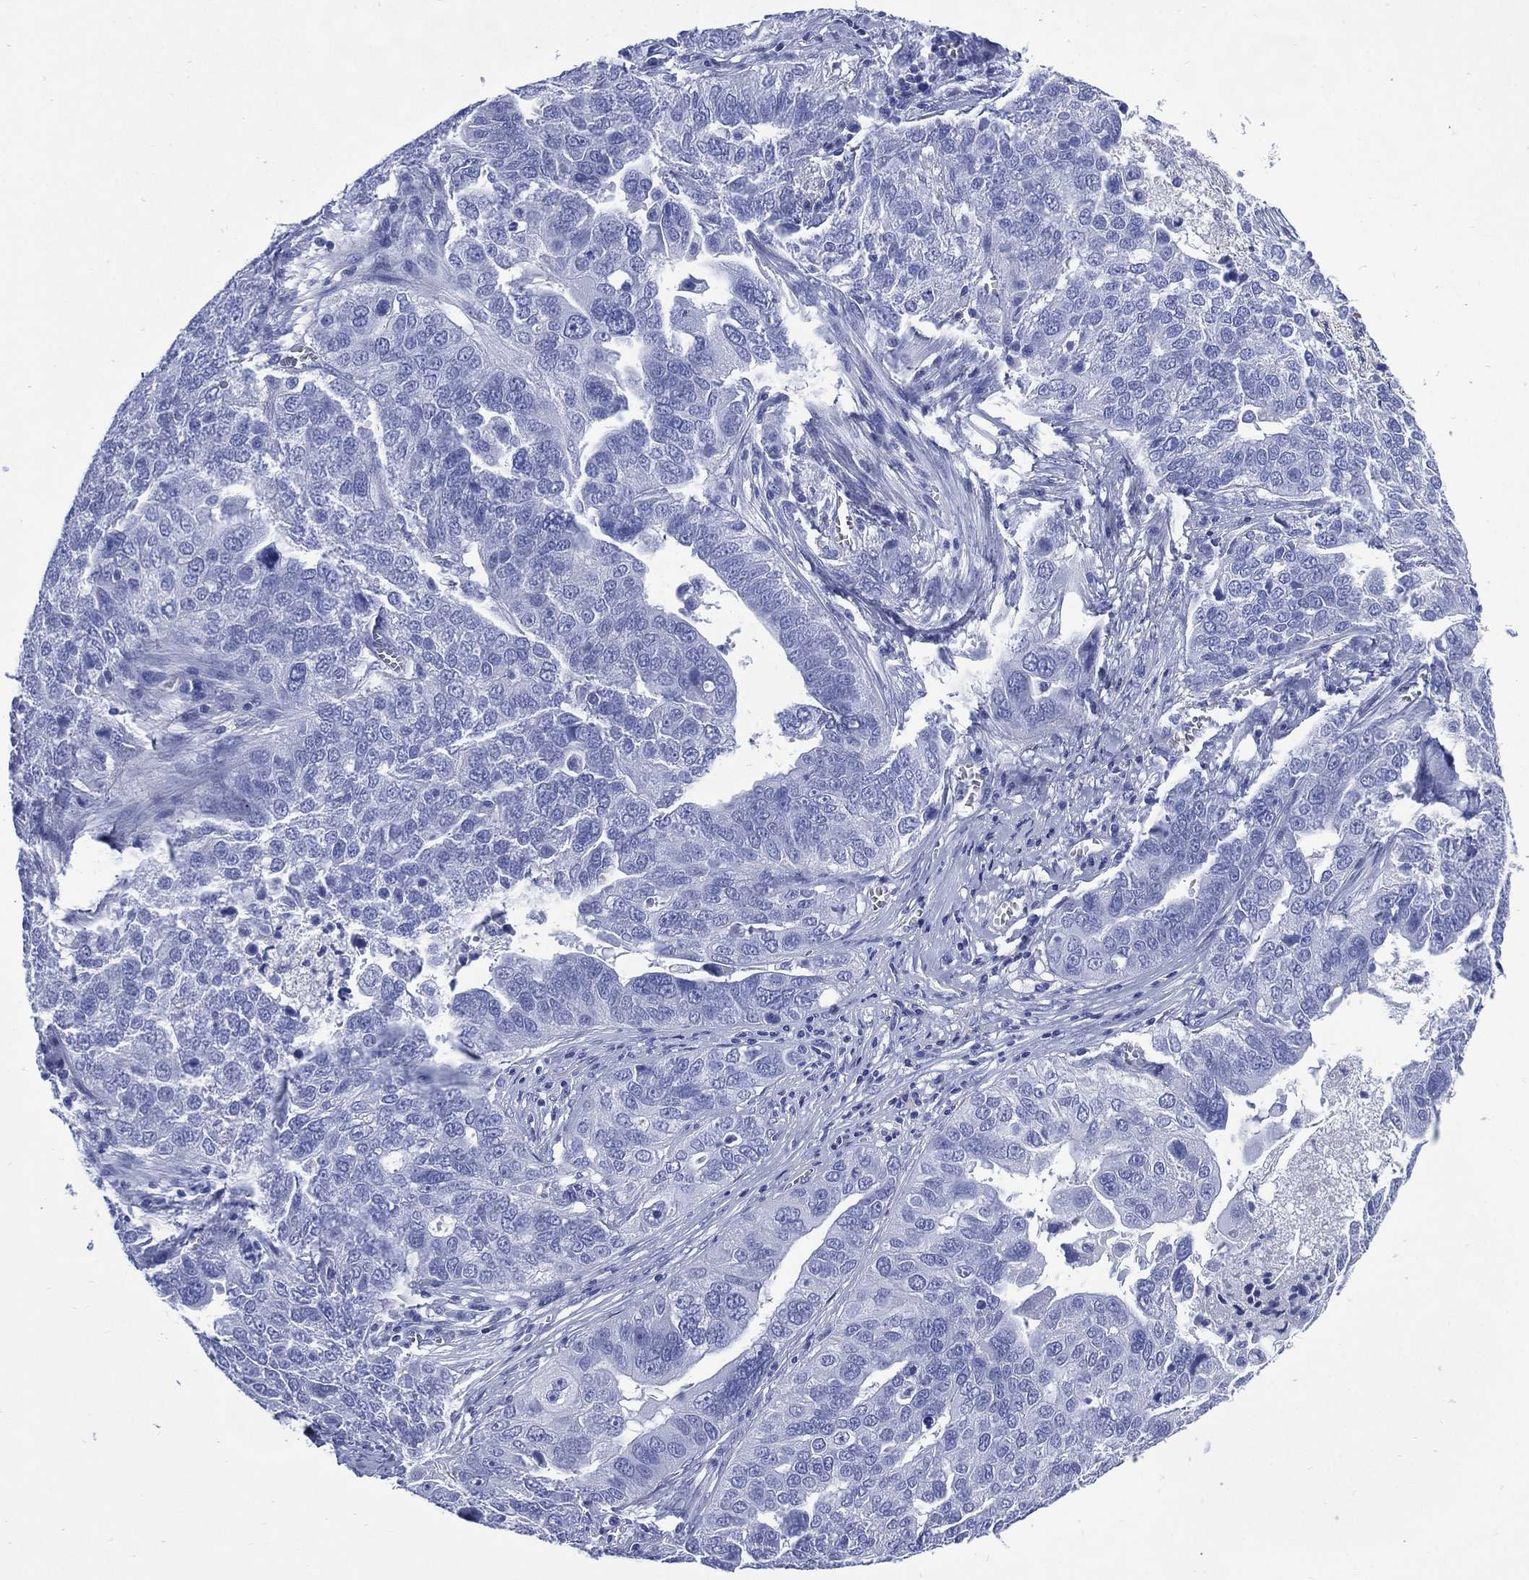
{"staining": {"intensity": "negative", "quantity": "none", "location": "none"}, "tissue": "ovarian cancer", "cell_type": "Tumor cells", "image_type": "cancer", "snomed": [{"axis": "morphology", "description": "Carcinoma, endometroid"}, {"axis": "topography", "description": "Soft tissue"}, {"axis": "topography", "description": "Ovary"}], "caption": "A high-resolution histopathology image shows IHC staining of ovarian cancer (endometroid carcinoma), which reveals no significant staining in tumor cells.", "gene": "SHCBP1L", "patient": {"sex": "female", "age": 52}}